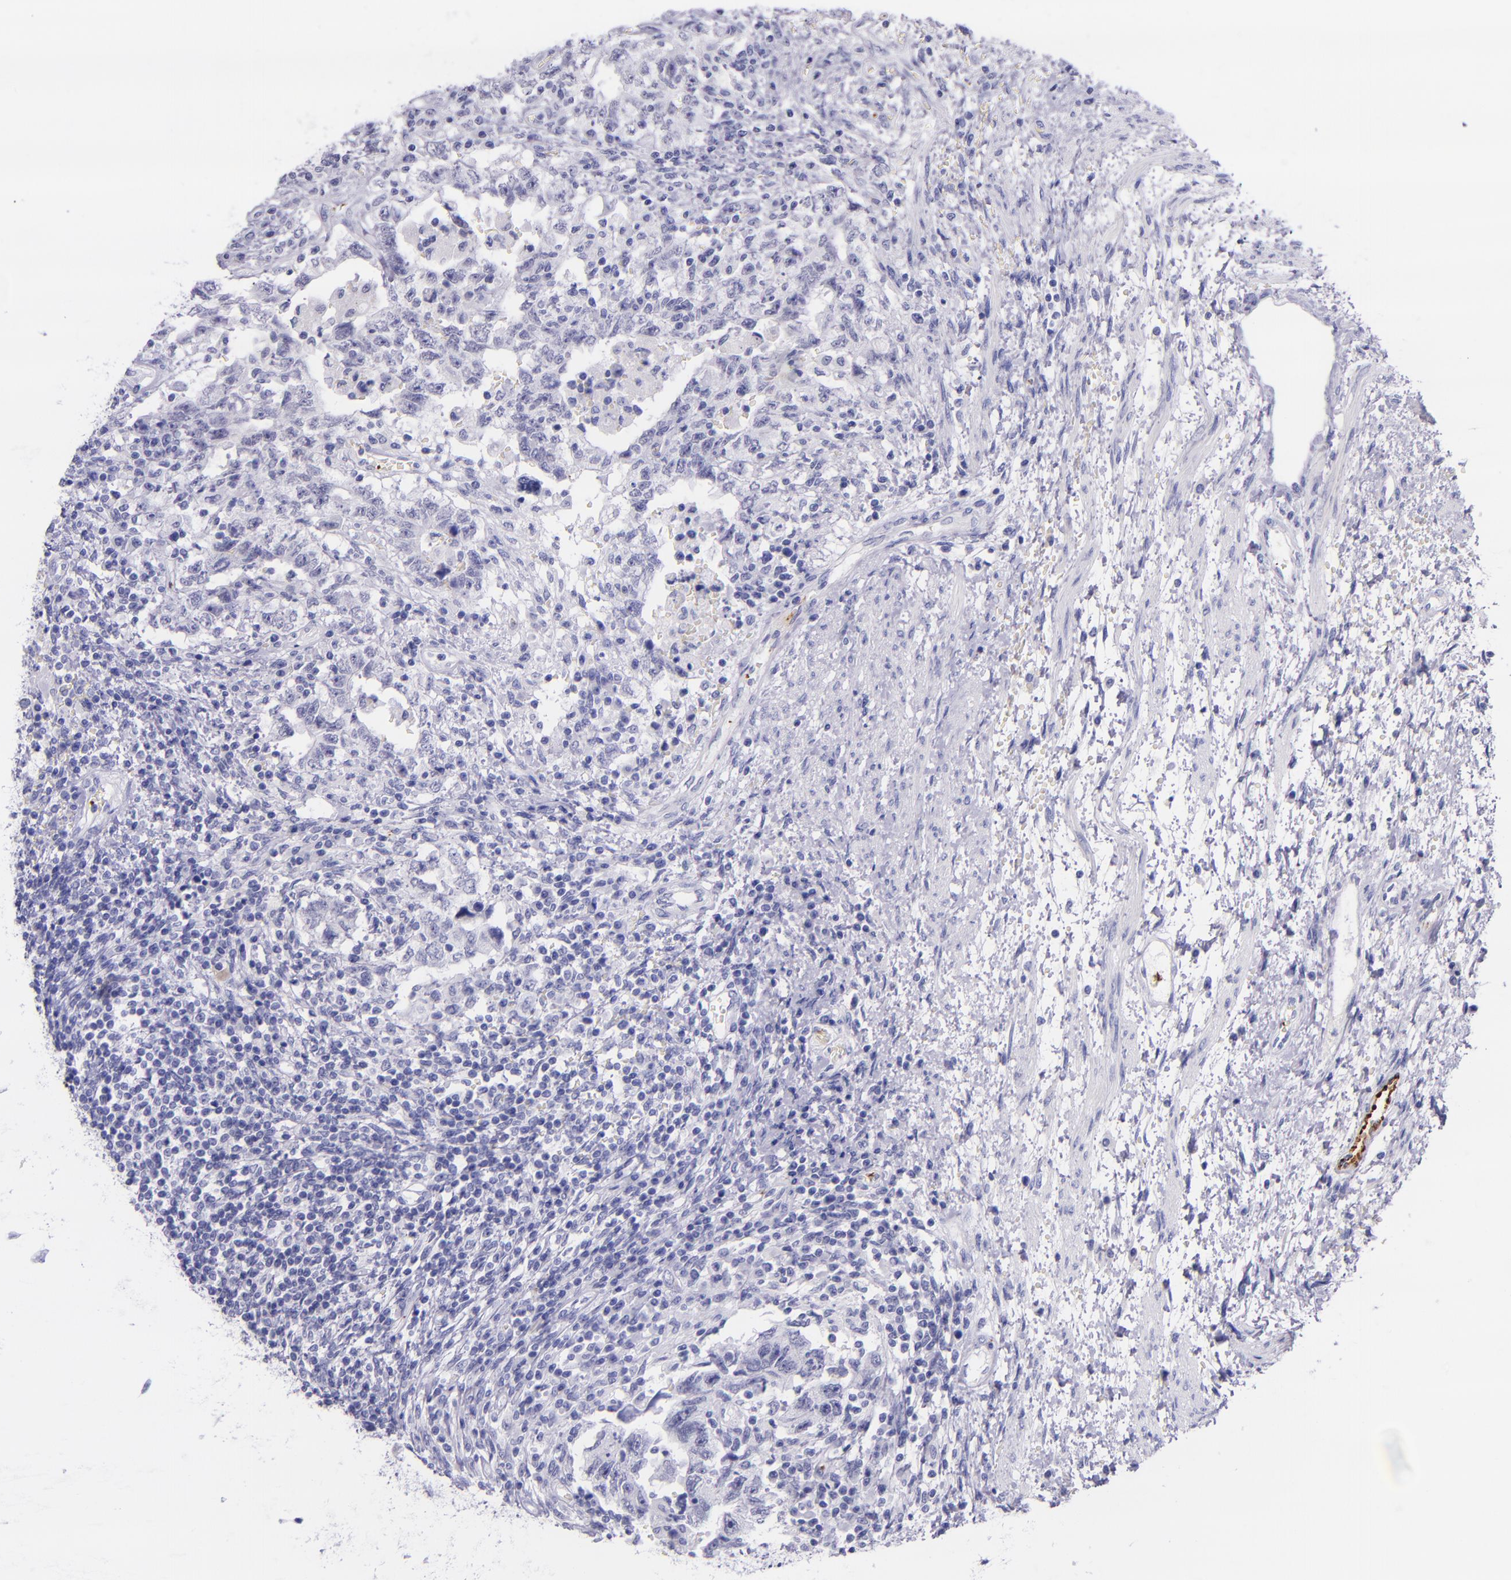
{"staining": {"intensity": "negative", "quantity": "none", "location": "none"}, "tissue": "testis cancer", "cell_type": "Tumor cells", "image_type": "cancer", "snomed": [{"axis": "morphology", "description": "Carcinoma, Embryonal, NOS"}, {"axis": "topography", "description": "Testis"}], "caption": "DAB (3,3'-diaminobenzidine) immunohistochemical staining of testis cancer (embryonal carcinoma) exhibits no significant expression in tumor cells.", "gene": "SELE", "patient": {"sex": "male", "age": 26}}